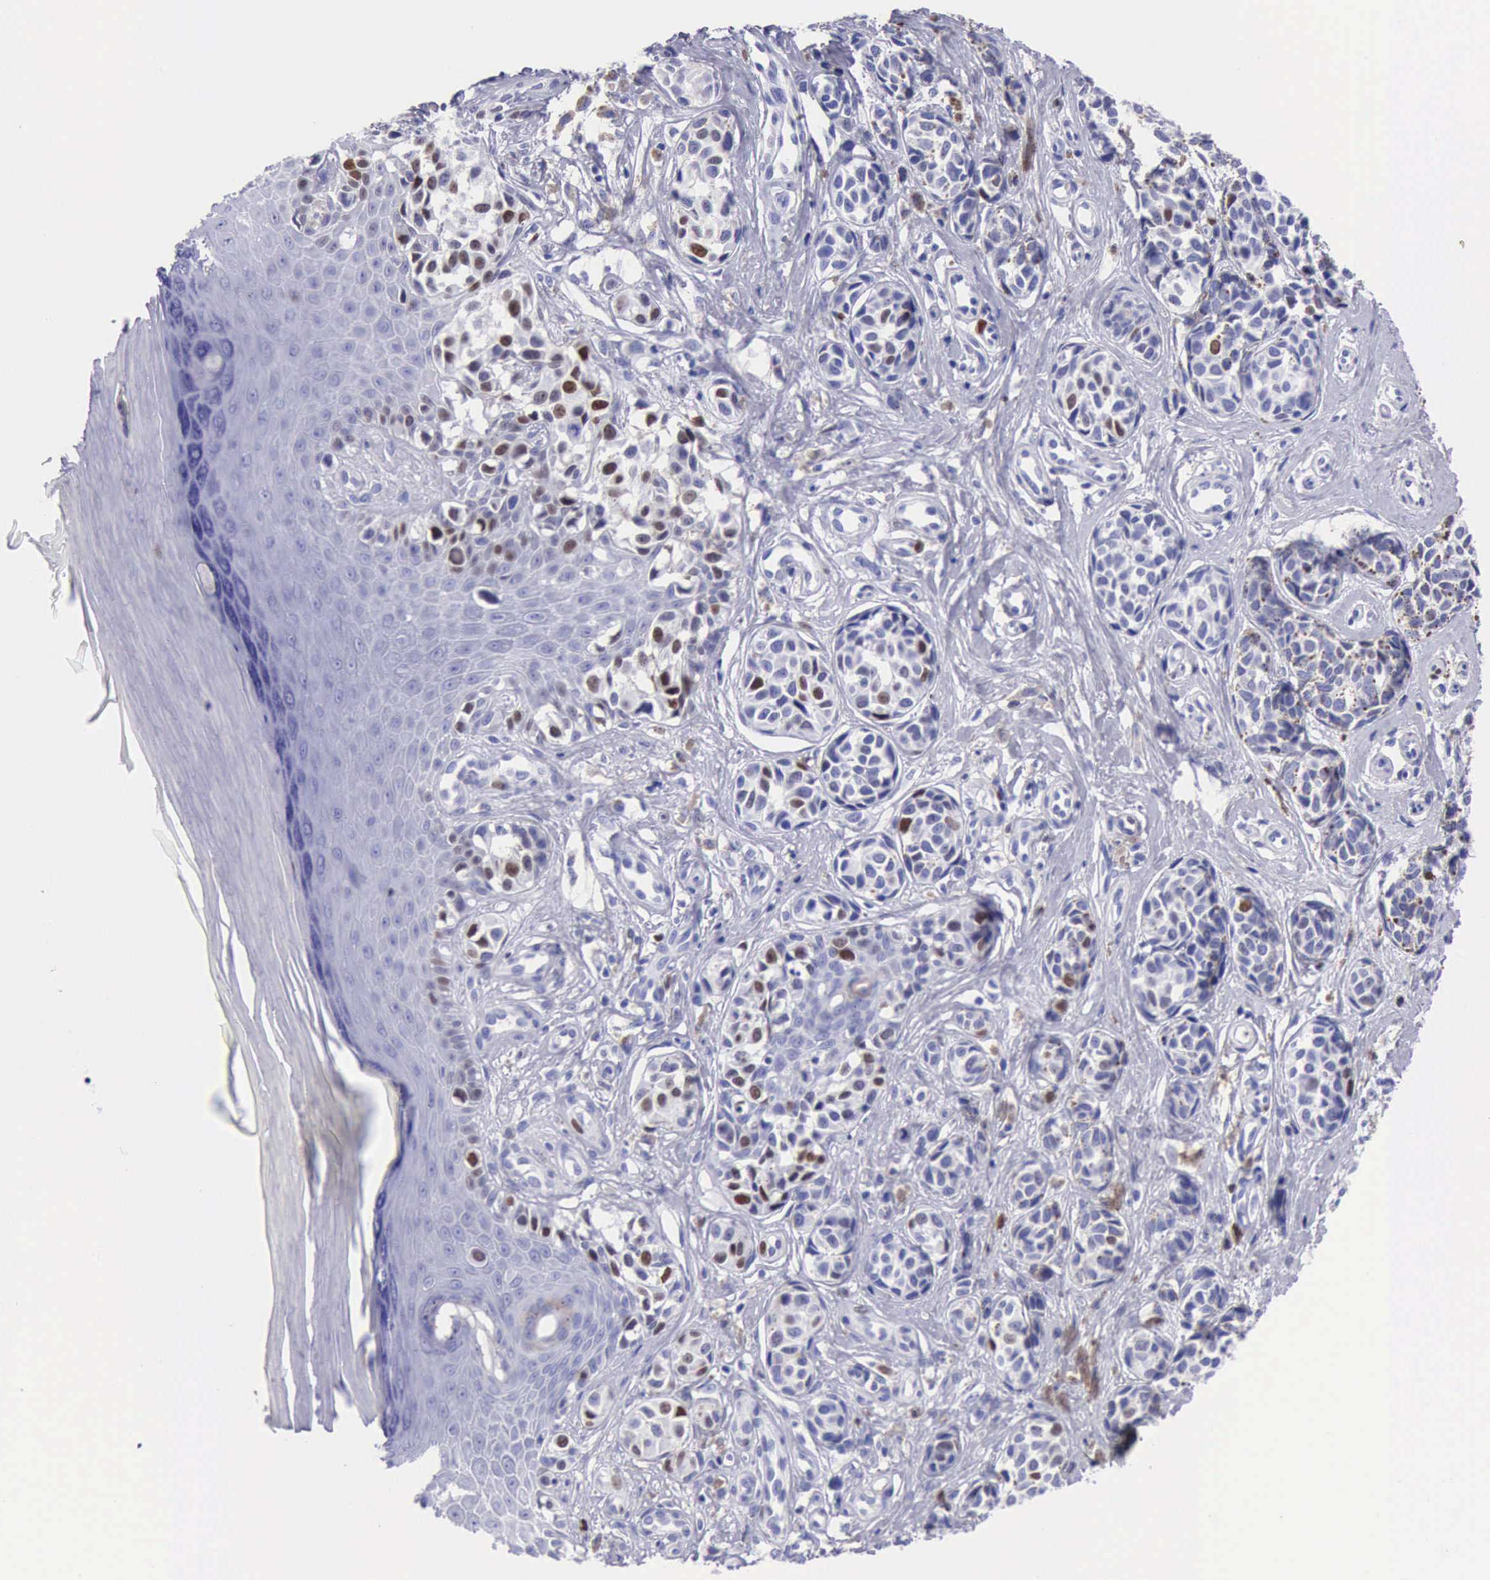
{"staining": {"intensity": "strong", "quantity": "25%-75%", "location": "nuclear"}, "tissue": "melanoma", "cell_type": "Tumor cells", "image_type": "cancer", "snomed": [{"axis": "morphology", "description": "Malignant melanoma, NOS"}, {"axis": "topography", "description": "Skin"}], "caption": "Protein expression analysis of malignant melanoma exhibits strong nuclear staining in approximately 25%-75% of tumor cells. (DAB IHC with brightfield microscopy, high magnification).", "gene": "MCM2", "patient": {"sex": "male", "age": 79}}